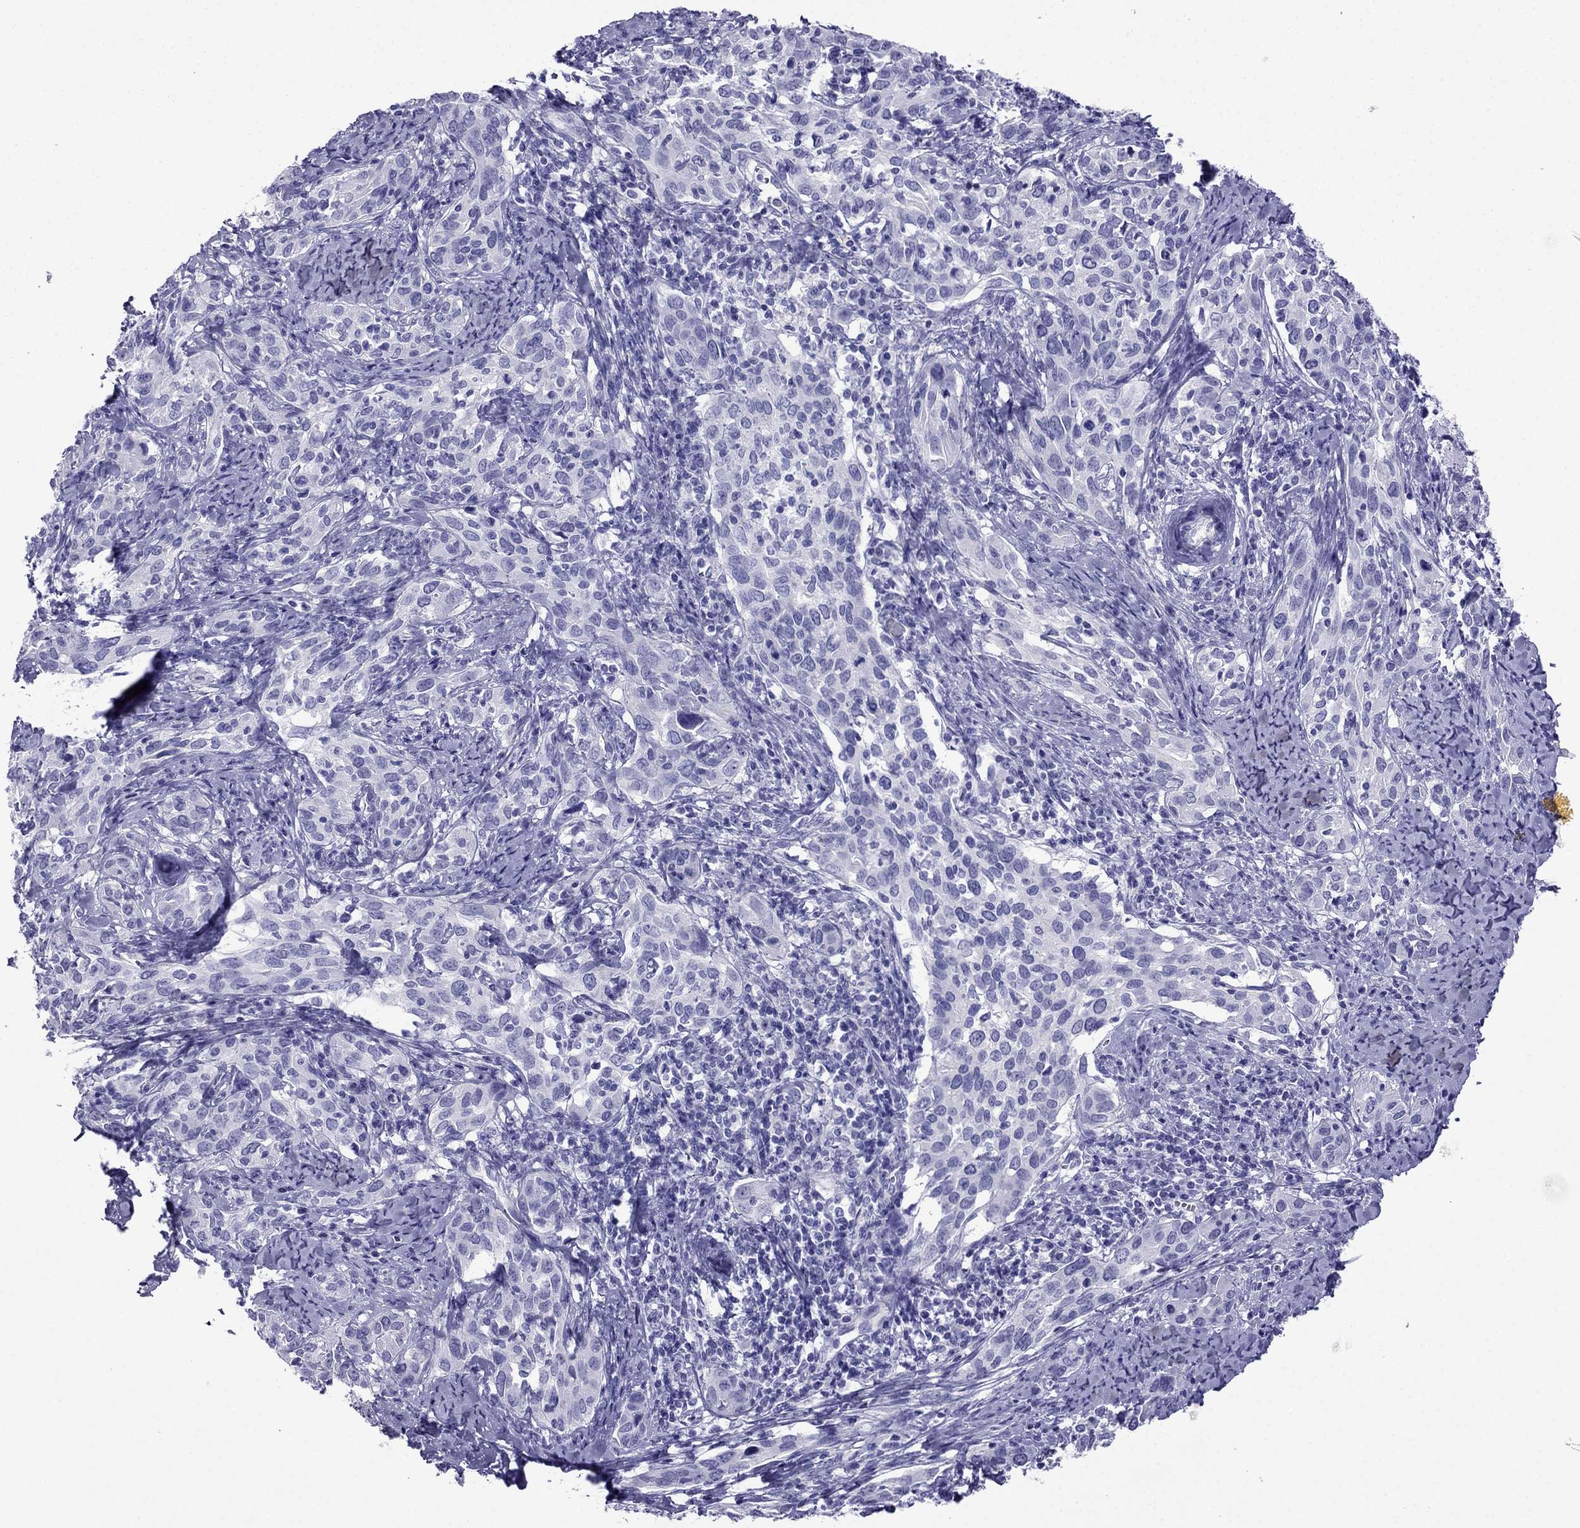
{"staining": {"intensity": "negative", "quantity": "none", "location": "none"}, "tissue": "cervical cancer", "cell_type": "Tumor cells", "image_type": "cancer", "snomed": [{"axis": "morphology", "description": "Squamous cell carcinoma, NOS"}, {"axis": "topography", "description": "Cervix"}], "caption": "This is a image of immunohistochemistry (IHC) staining of cervical cancer, which shows no expression in tumor cells.", "gene": "ARR3", "patient": {"sex": "female", "age": 51}}